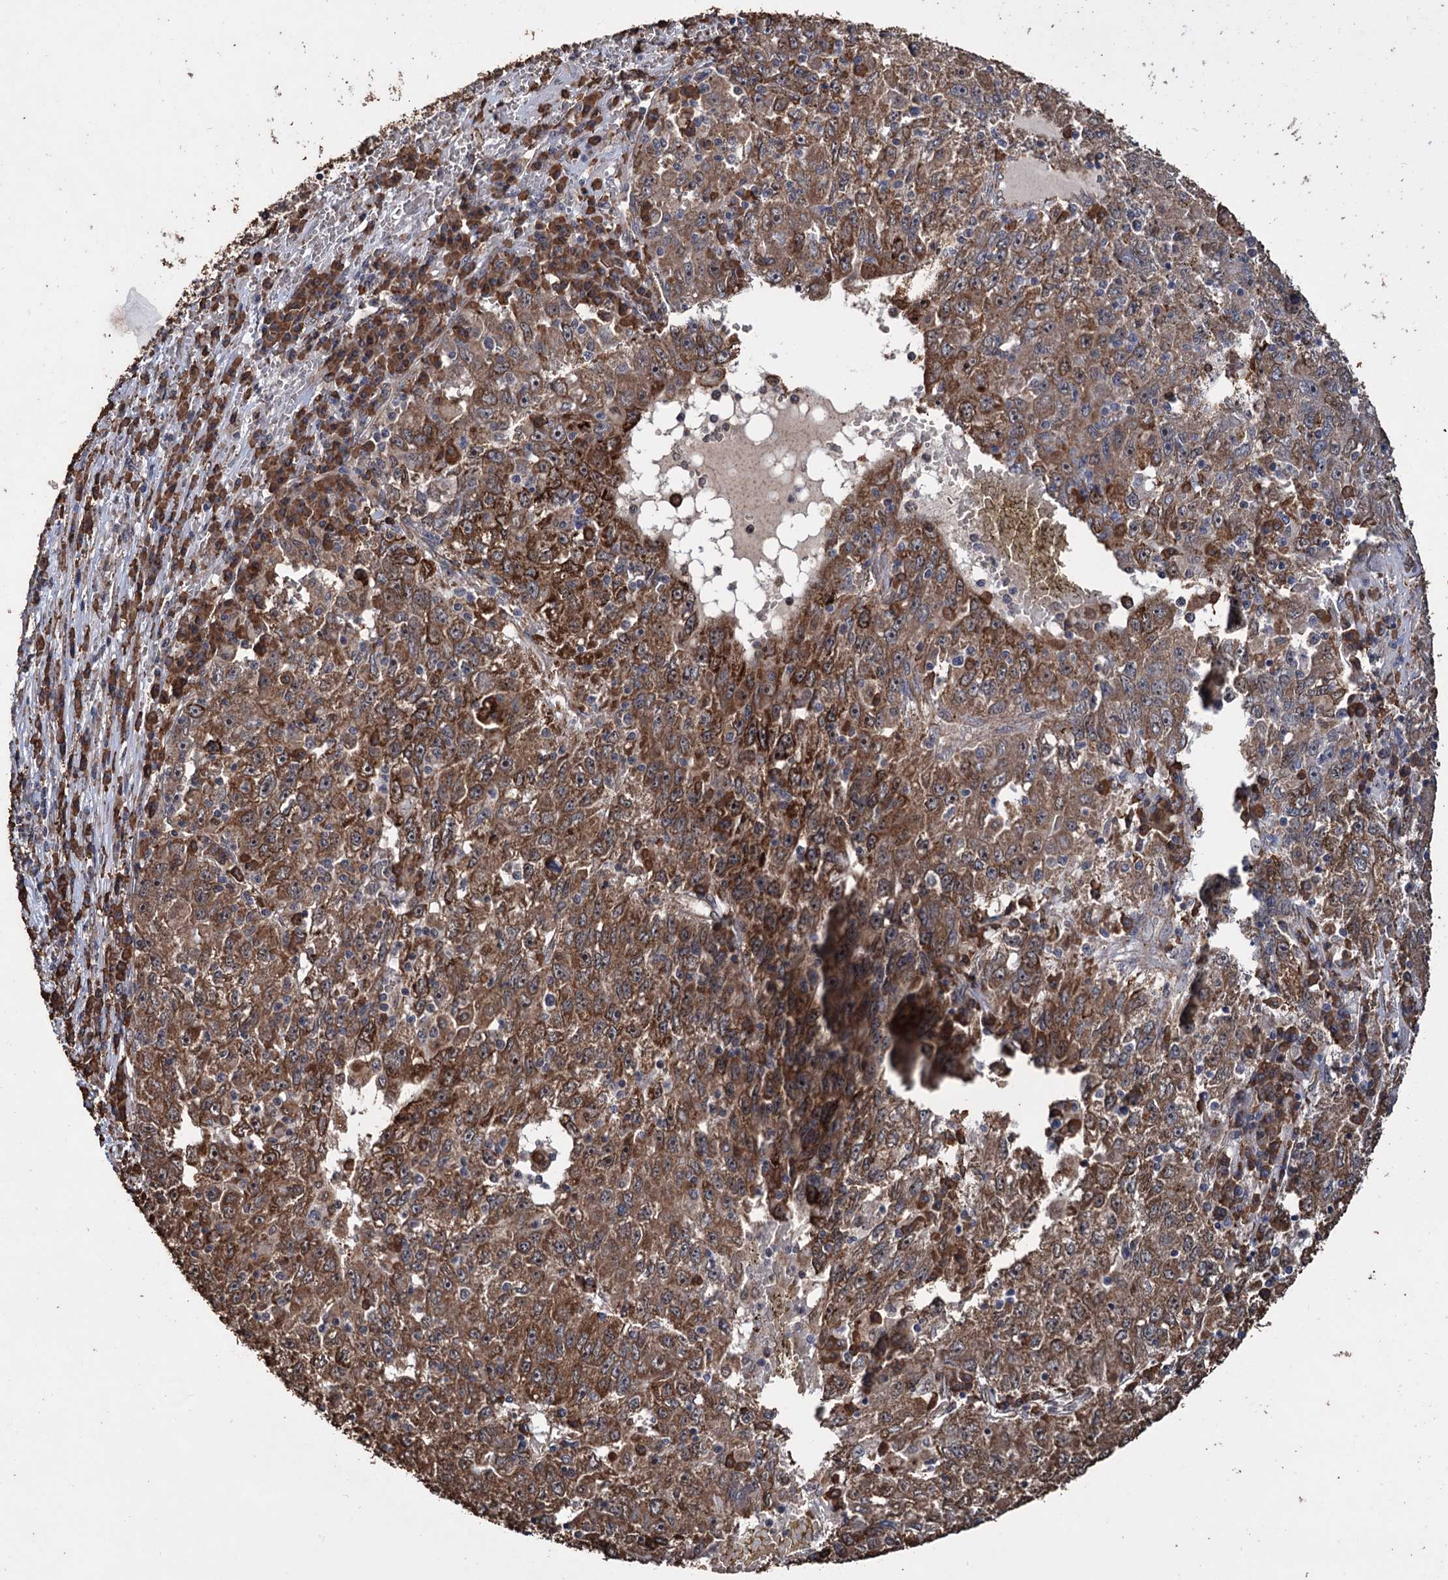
{"staining": {"intensity": "moderate", "quantity": ">75%", "location": "cytoplasmic/membranous"}, "tissue": "liver cancer", "cell_type": "Tumor cells", "image_type": "cancer", "snomed": [{"axis": "morphology", "description": "Carcinoma, Hepatocellular, NOS"}, {"axis": "topography", "description": "Liver"}], "caption": "Immunohistochemistry (IHC) image of neoplastic tissue: human hepatocellular carcinoma (liver) stained using immunohistochemistry reveals medium levels of moderate protein expression localized specifically in the cytoplasmic/membranous of tumor cells, appearing as a cytoplasmic/membranous brown color.", "gene": "TBC1D12", "patient": {"sex": "male", "age": 49}}